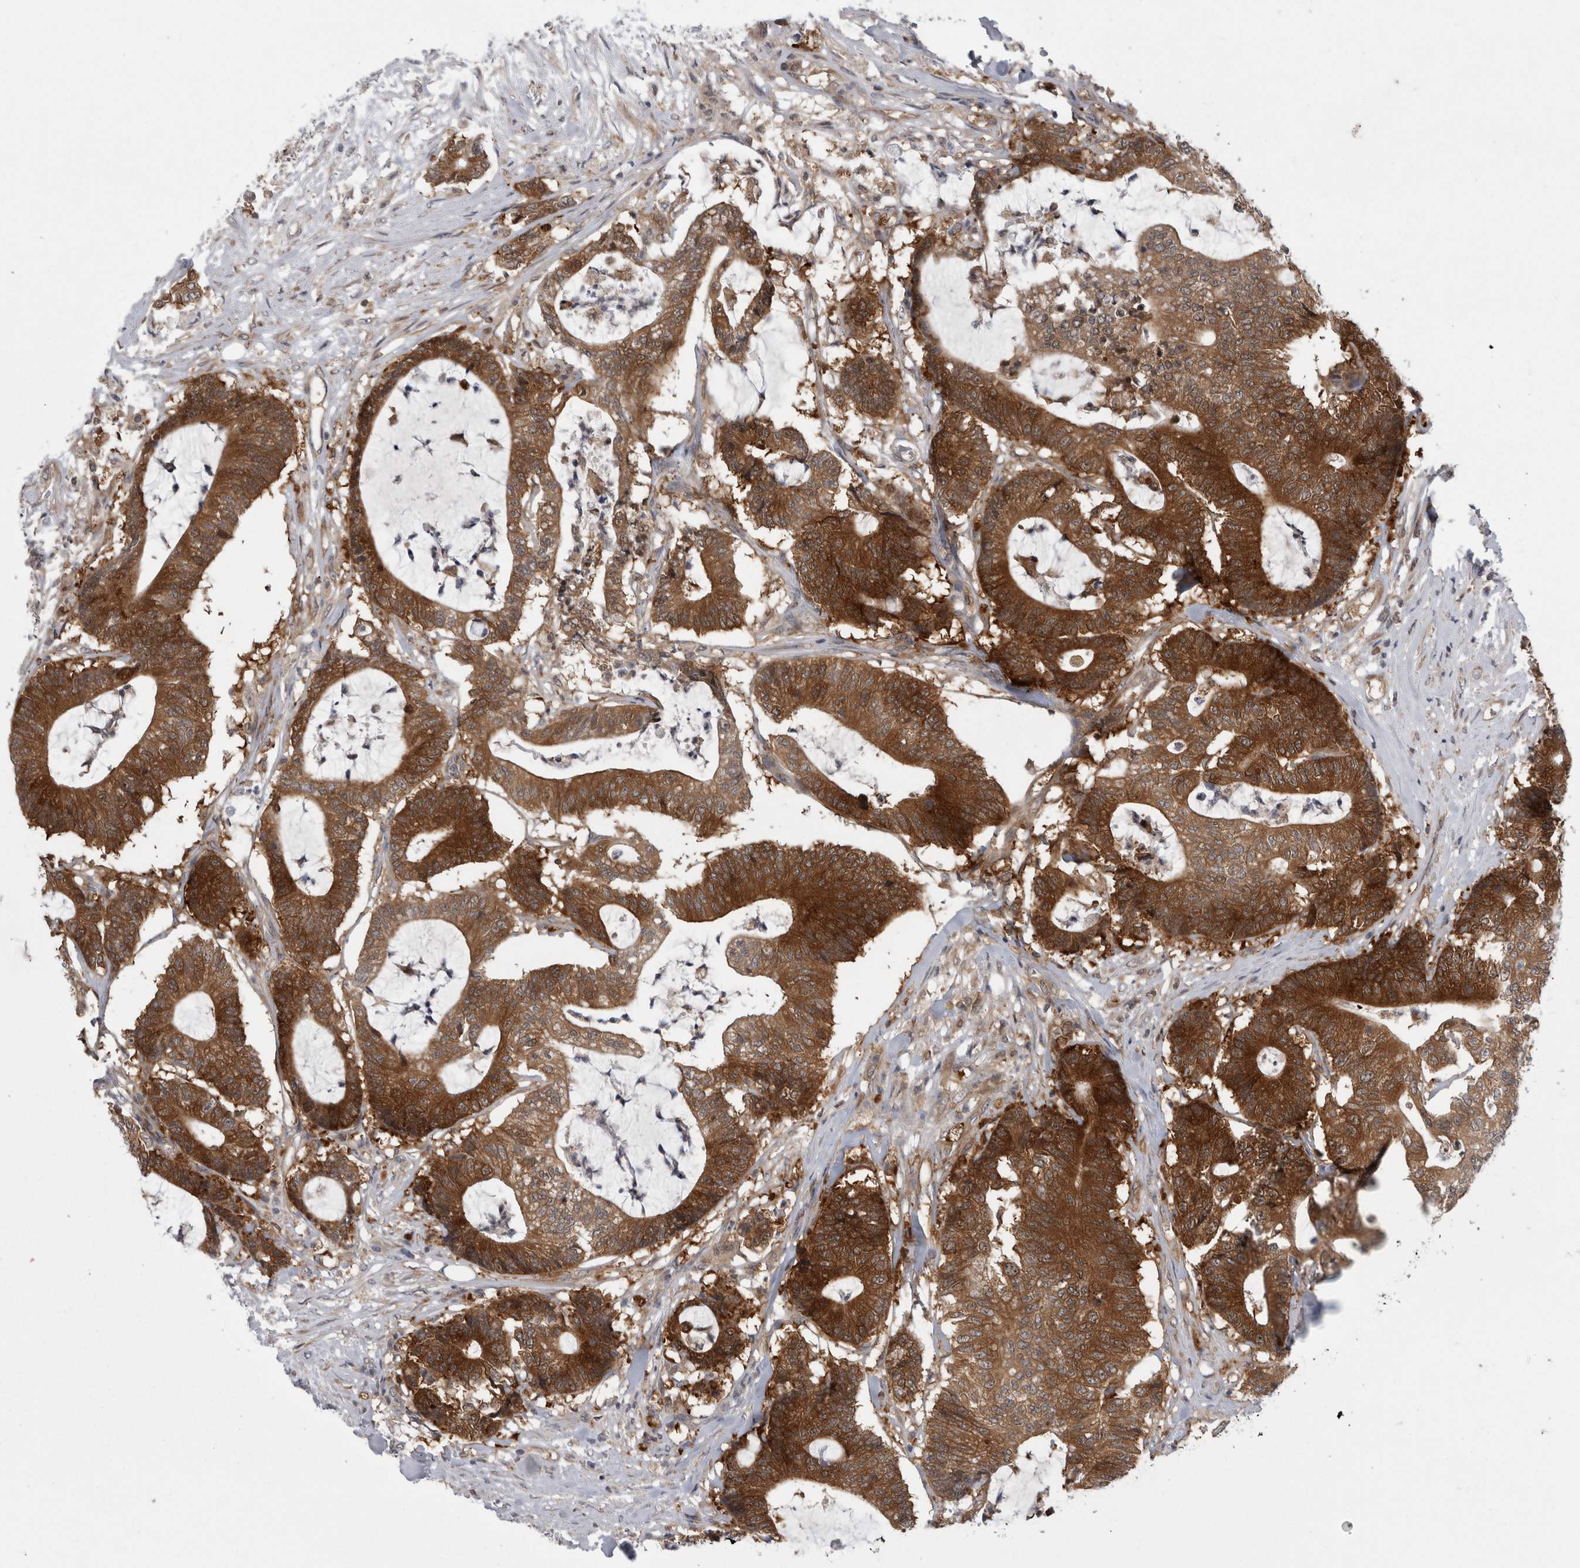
{"staining": {"intensity": "strong", "quantity": ">75%", "location": "cytoplasmic/membranous"}, "tissue": "colorectal cancer", "cell_type": "Tumor cells", "image_type": "cancer", "snomed": [{"axis": "morphology", "description": "Adenocarcinoma, NOS"}, {"axis": "topography", "description": "Colon"}], "caption": "Tumor cells display high levels of strong cytoplasmic/membranous staining in approximately >75% of cells in human colorectal cancer. The protein is stained brown, and the nuclei are stained in blue (DAB (3,3'-diaminobenzidine) IHC with brightfield microscopy, high magnification).", "gene": "CACYBP", "patient": {"sex": "female", "age": 84}}